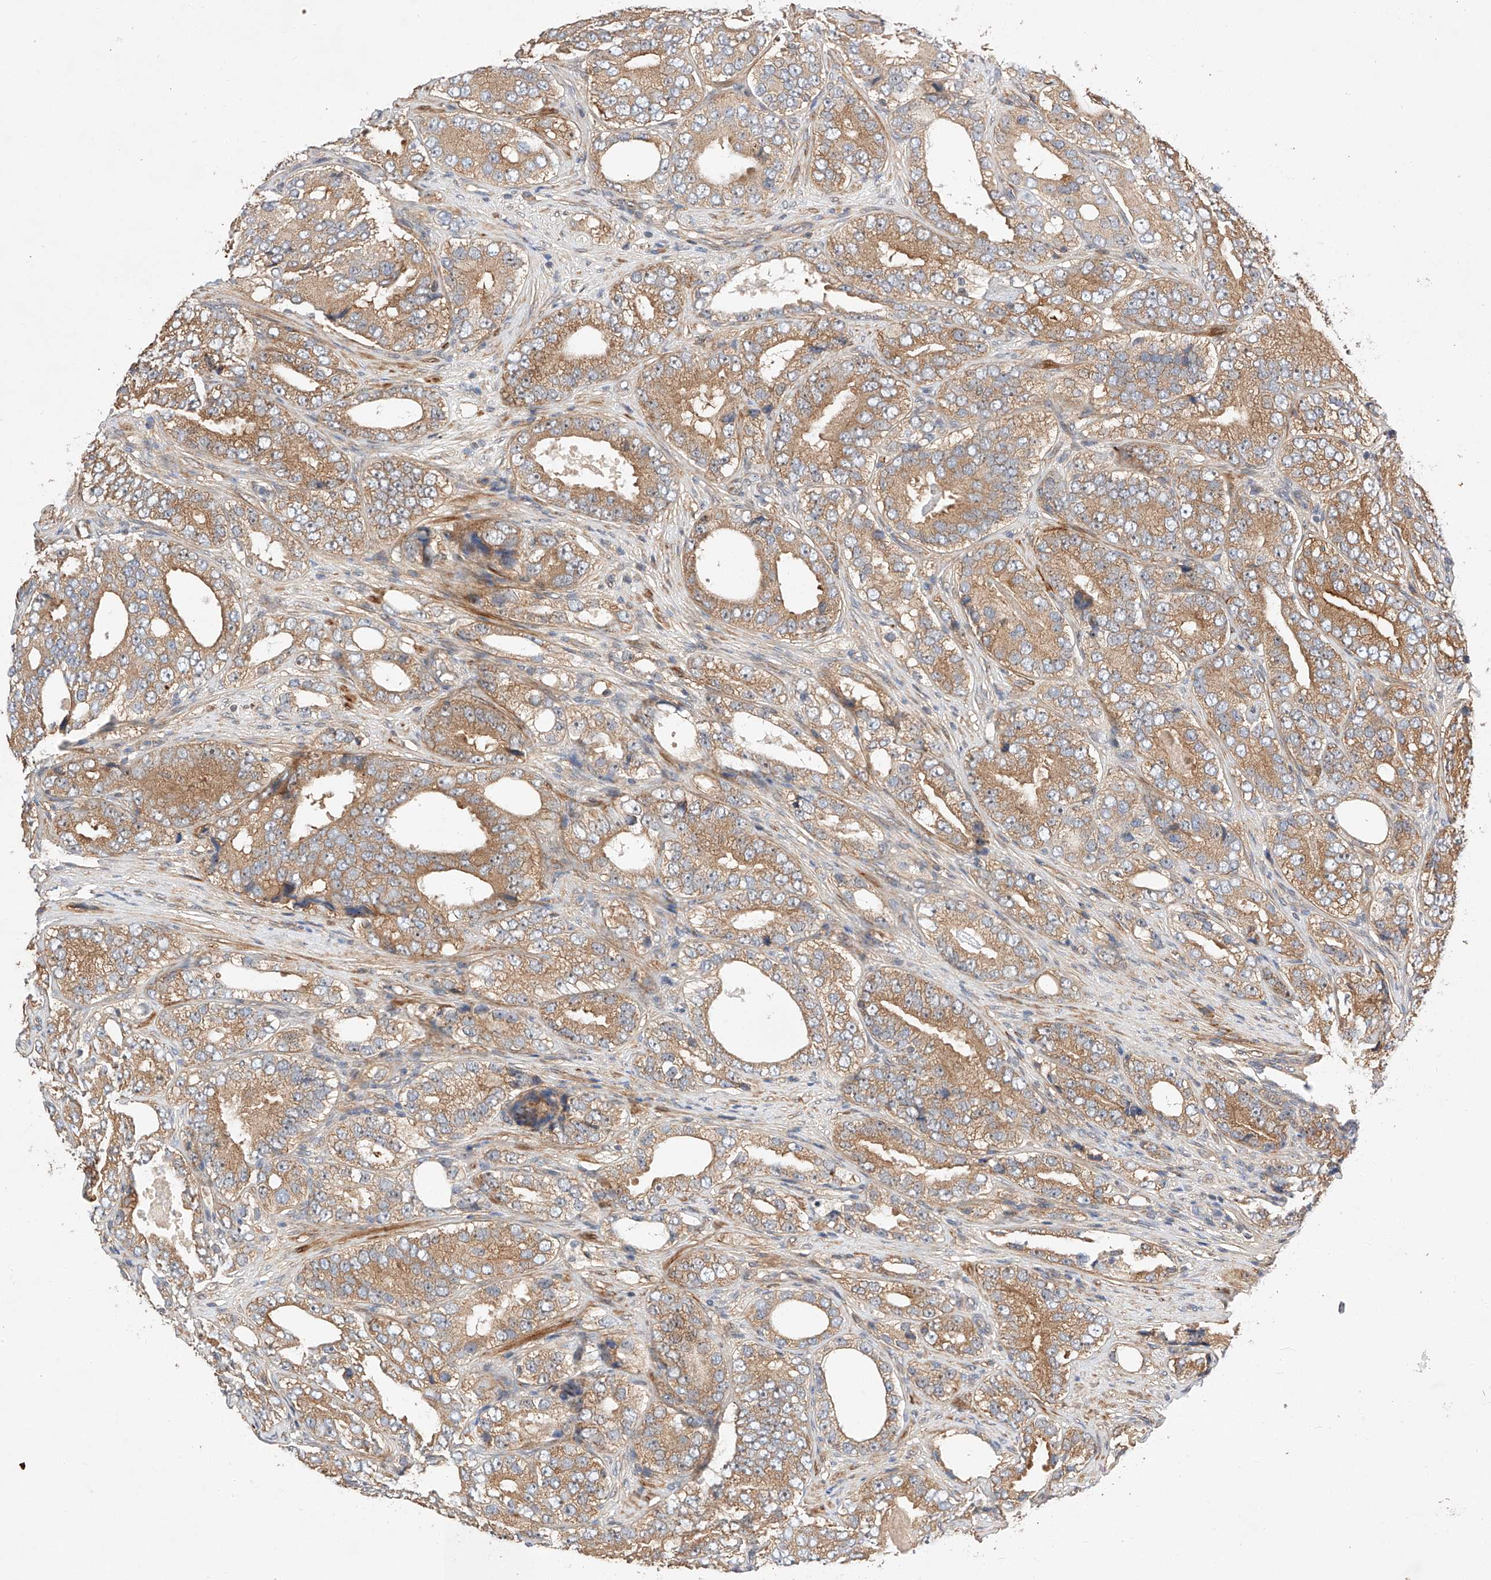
{"staining": {"intensity": "moderate", "quantity": ">75%", "location": "cytoplasmic/membranous"}, "tissue": "prostate cancer", "cell_type": "Tumor cells", "image_type": "cancer", "snomed": [{"axis": "morphology", "description": "Adenocarcinoma, High grade"}, {"axis": "topography", "description": "Prostate"}], "caption": "Tumor cells reveal medium levels of moderate cytoplasmic/membranous staining in approximately >75% of cells in human prostate high-grade adenocarcinoma. Nuclei are stained in blue.", "gene": "RAB23", "patient": {"sex": "male", "age": 56}}